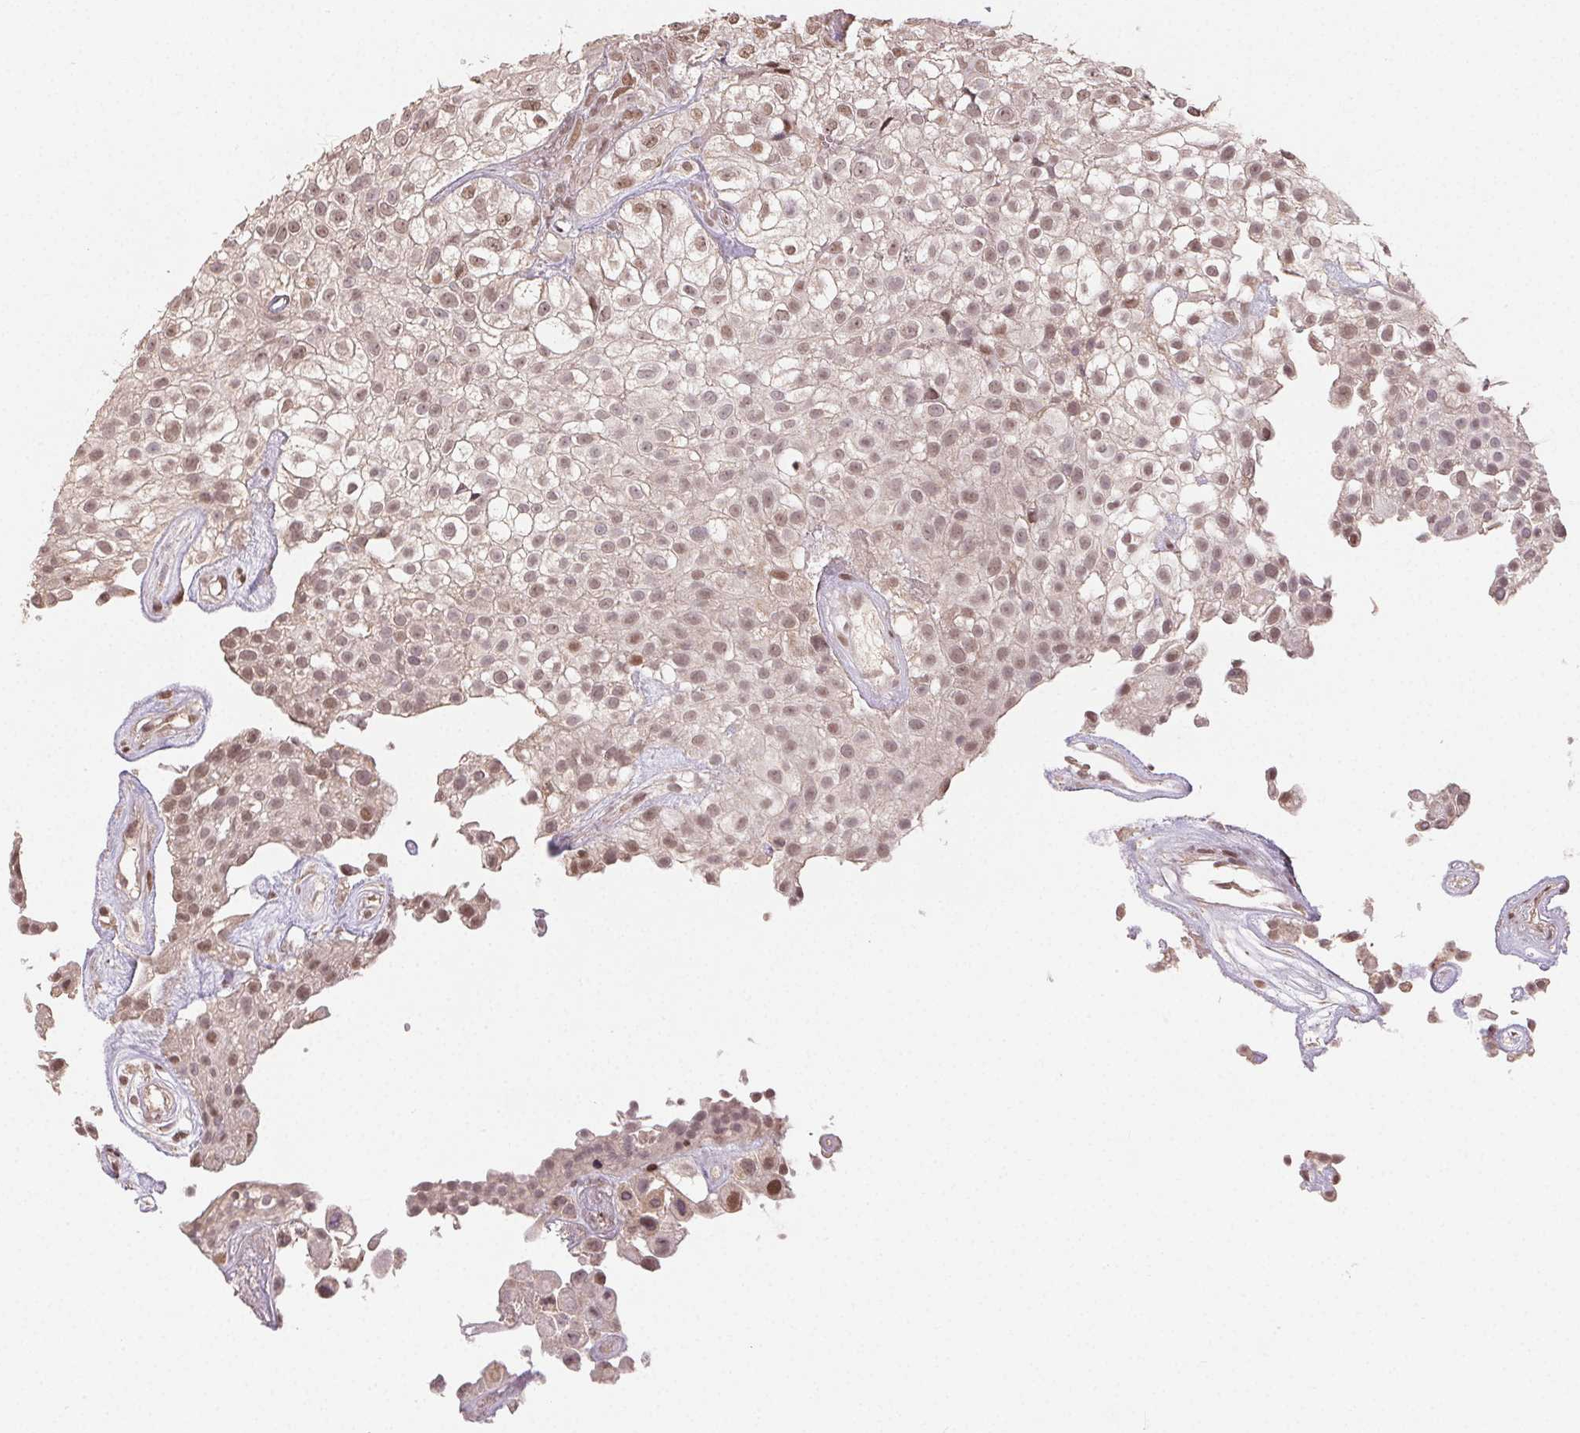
{"staining": {"intensity": "weak", "quantity": ">75%", "location": "nuclear"}, "tissue": "urothelial cancer", "cell_type": "Tumor cells", "image_type": "cancer", "snomed": [{"axis": "morphology", "description": "Urothelial carcinoma, High grade"}, {"axis": "topography", "description": "Urinary bladder"}], "caption": "About >75% of tumor cells in human high-grade urothelial carcinoma reveal weak nuclear protein positivity as visualized by brown immunohistochemical staining.", "gene": "MAPKAPK2", "patient": {"sex": "male", "age": 56}}